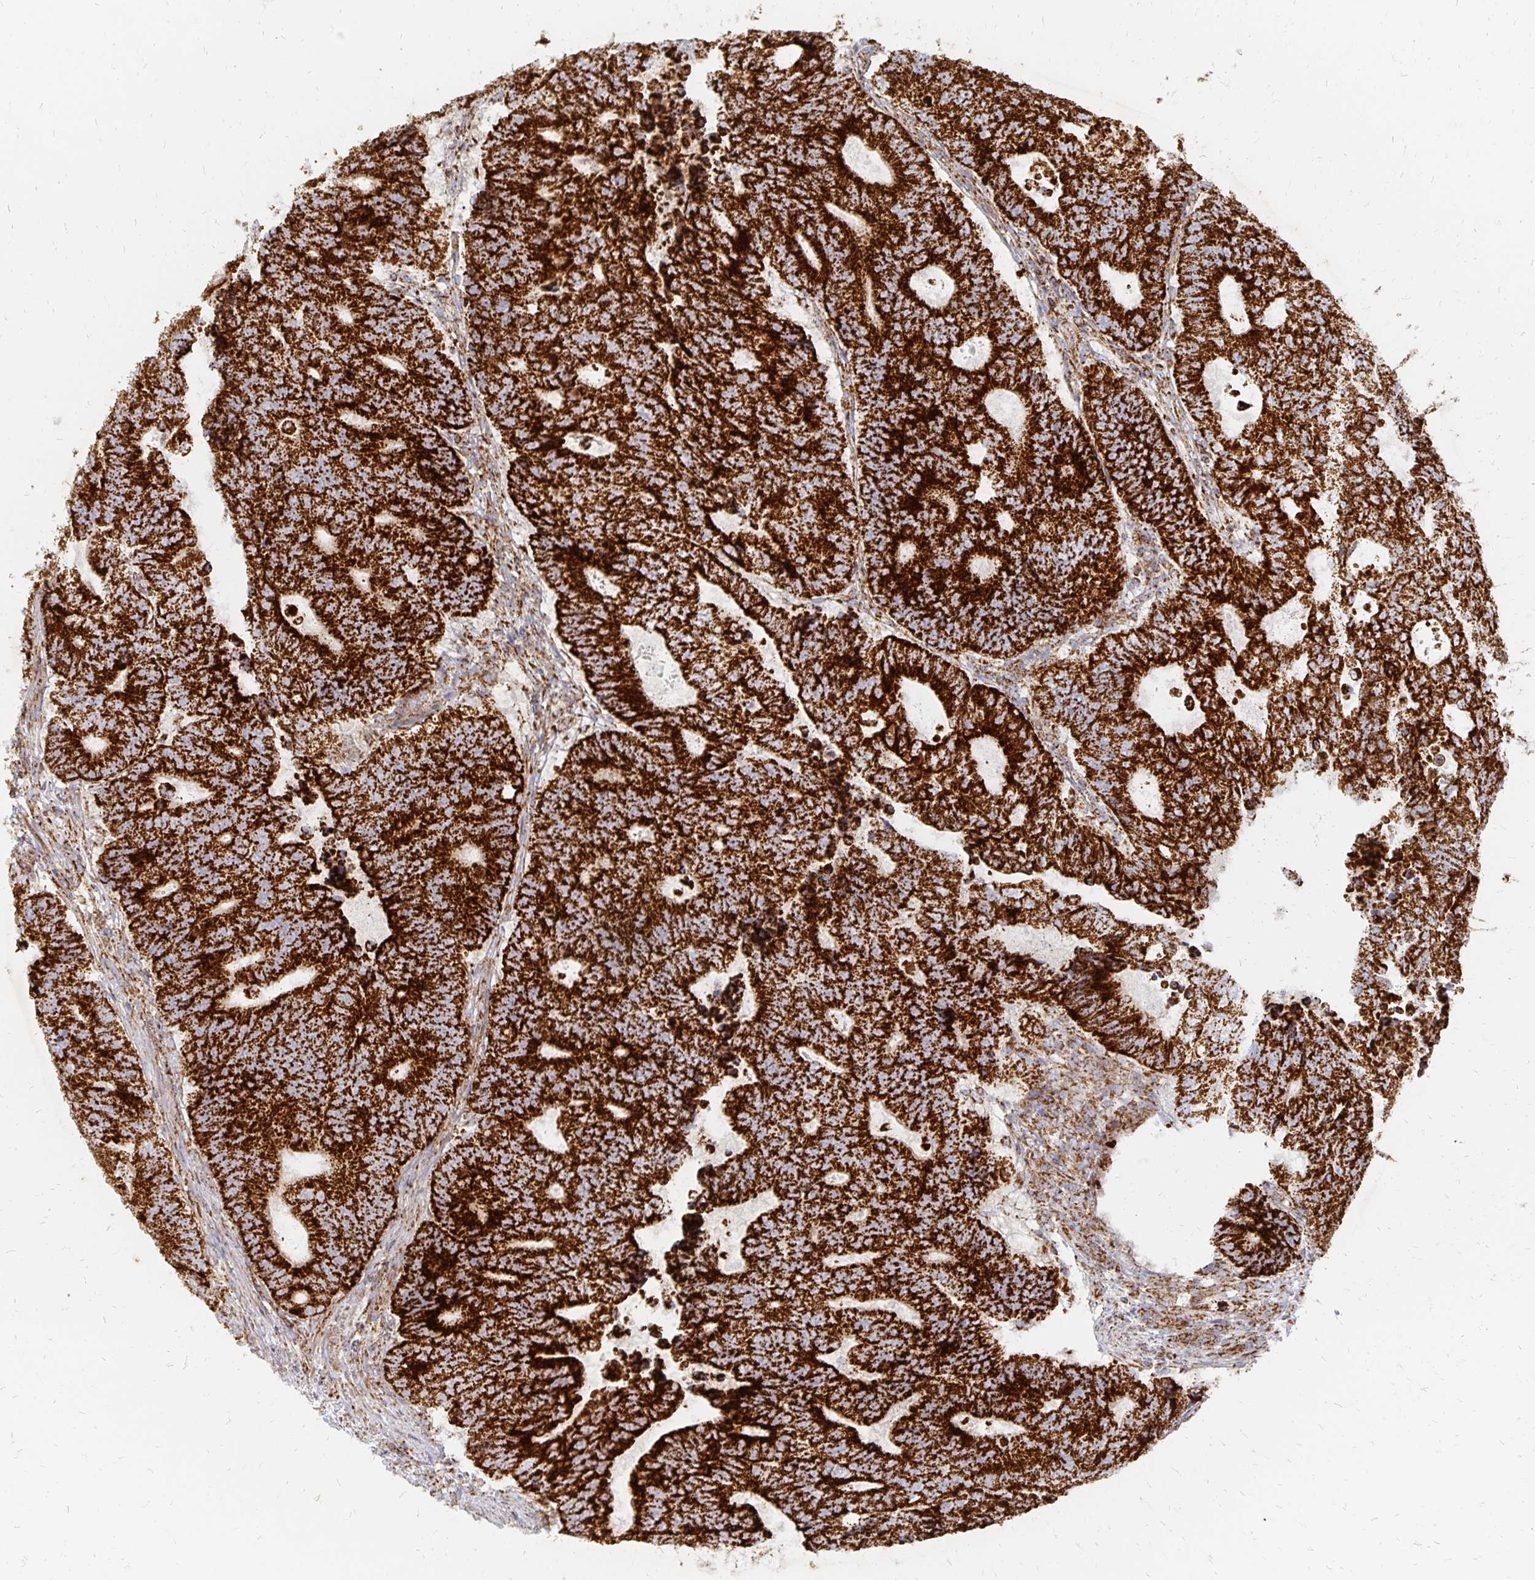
{"staining": {"intensity": "strong", "quantity": ">75%", "location": "cytoplasmic/membranous"}, "tissue": "colorectal cancer", "cell_type": "Tumor cells", "image_type": "cancer", "snomed": [{"axis": "morphology", "description": "Adenocarcinoma, NOS"}, {"axis": "topography", "description": "Colon"}], "caption": "Protein analysis of colorectal adenocarcinoma tissue exhibits strong cytoplasmic/membranous expression in about >75% of tumor cells.", "gene": "STOML2", "patient": {"sex": "female", "age": 48}}